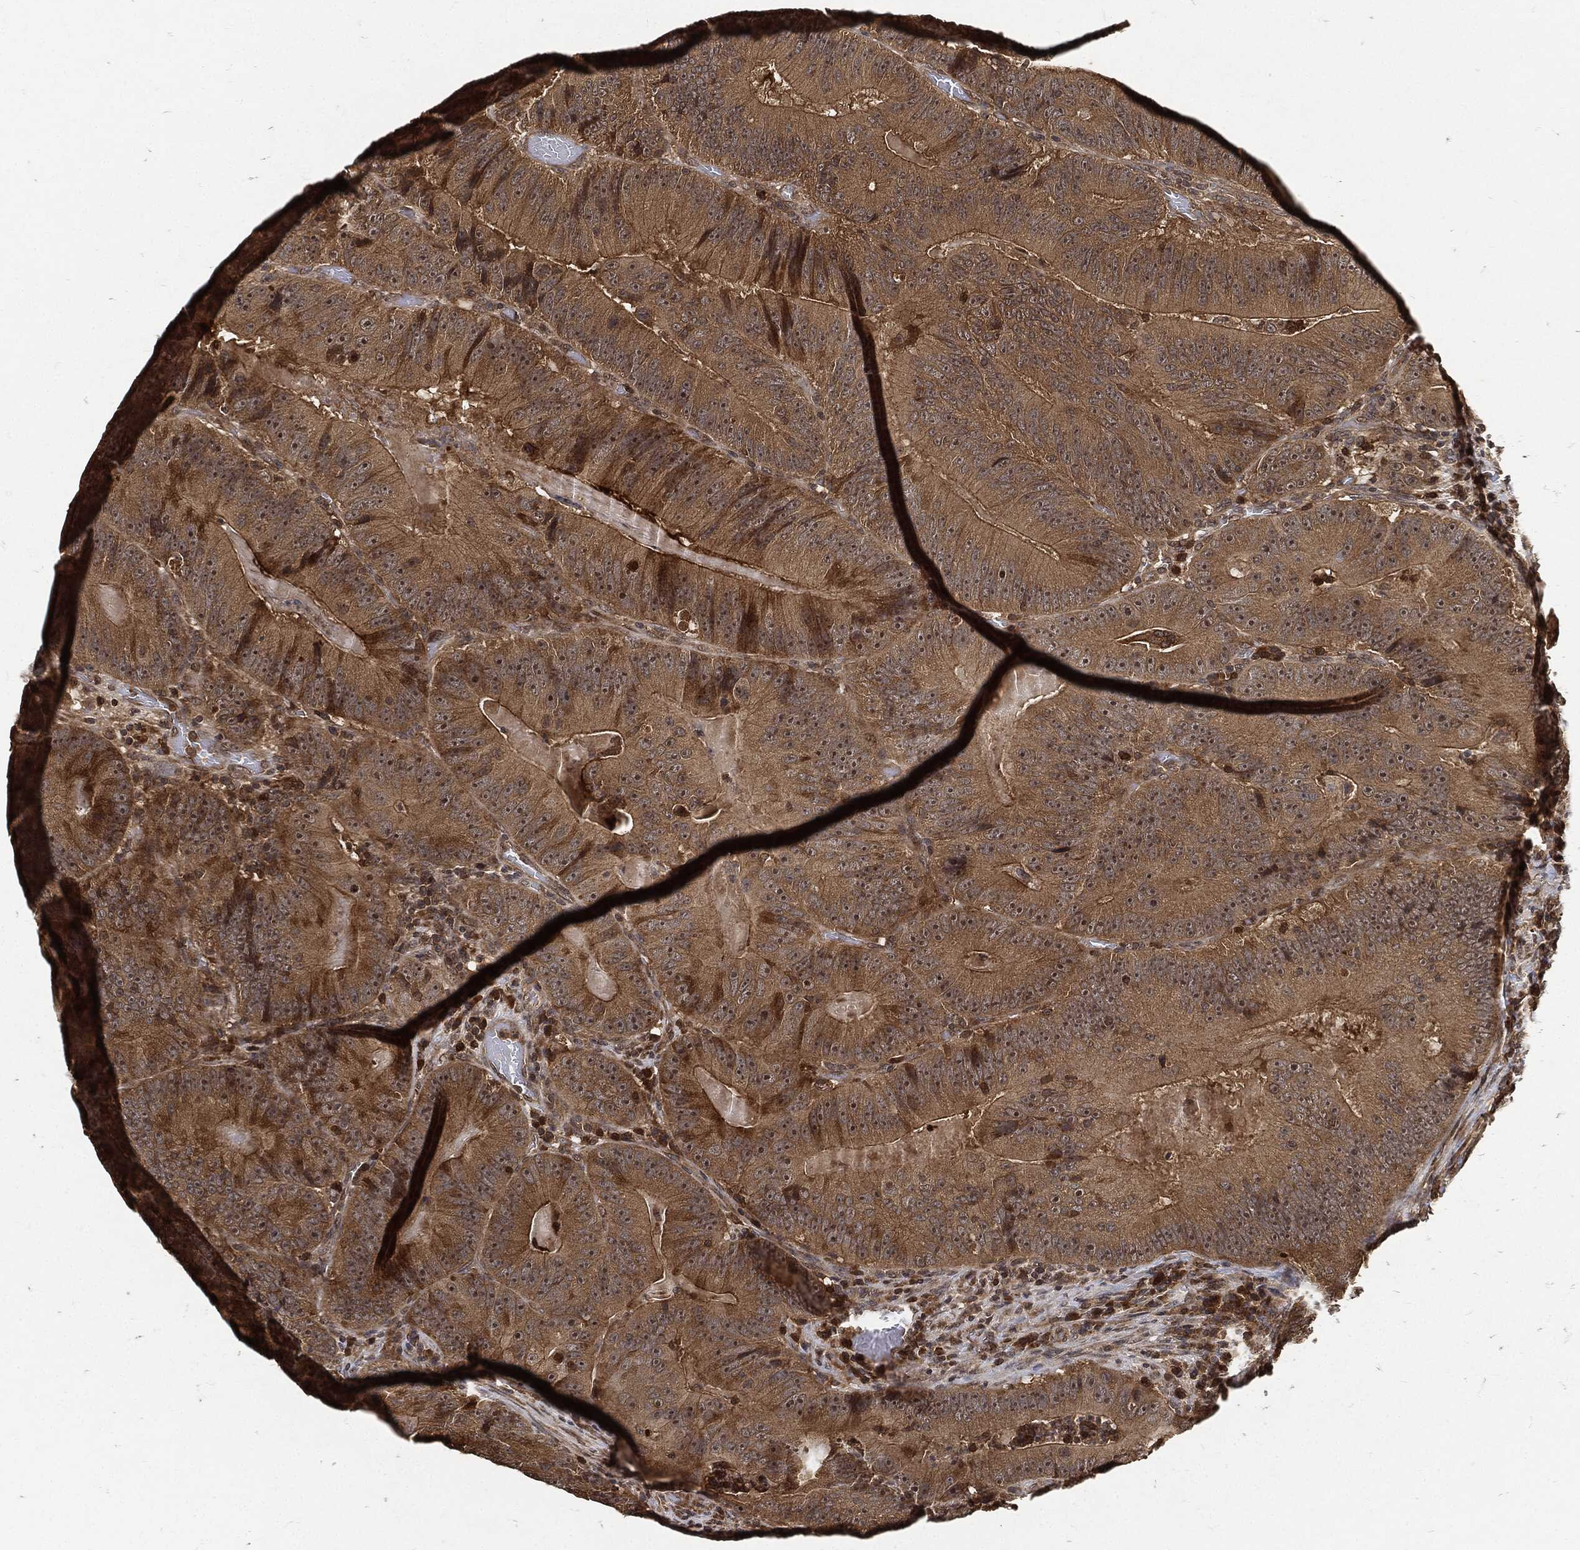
{"staining": {"intensity": "moderate", "quantity": ">75%", "location": "cytoplasmic/membranous,nuclear"}, "tissue": "colorectal cancer", "cell_type": "Tumor cells", "image_type": "cancer", "snomed": [{"axis": "morphology", "description": "Adenocarcinoma, NOS"}, {"axis": "topography", "description": "Colon"}], "caption": "Human colorectal adenocarcinoma stained with a brown dye demonstrates moderate cytoplasmic/membranous and nuclear positive staining in approximately >75% of tumor cells.", "gene": "ZNF226", "patient": {"sex": "female", "age": 86}}